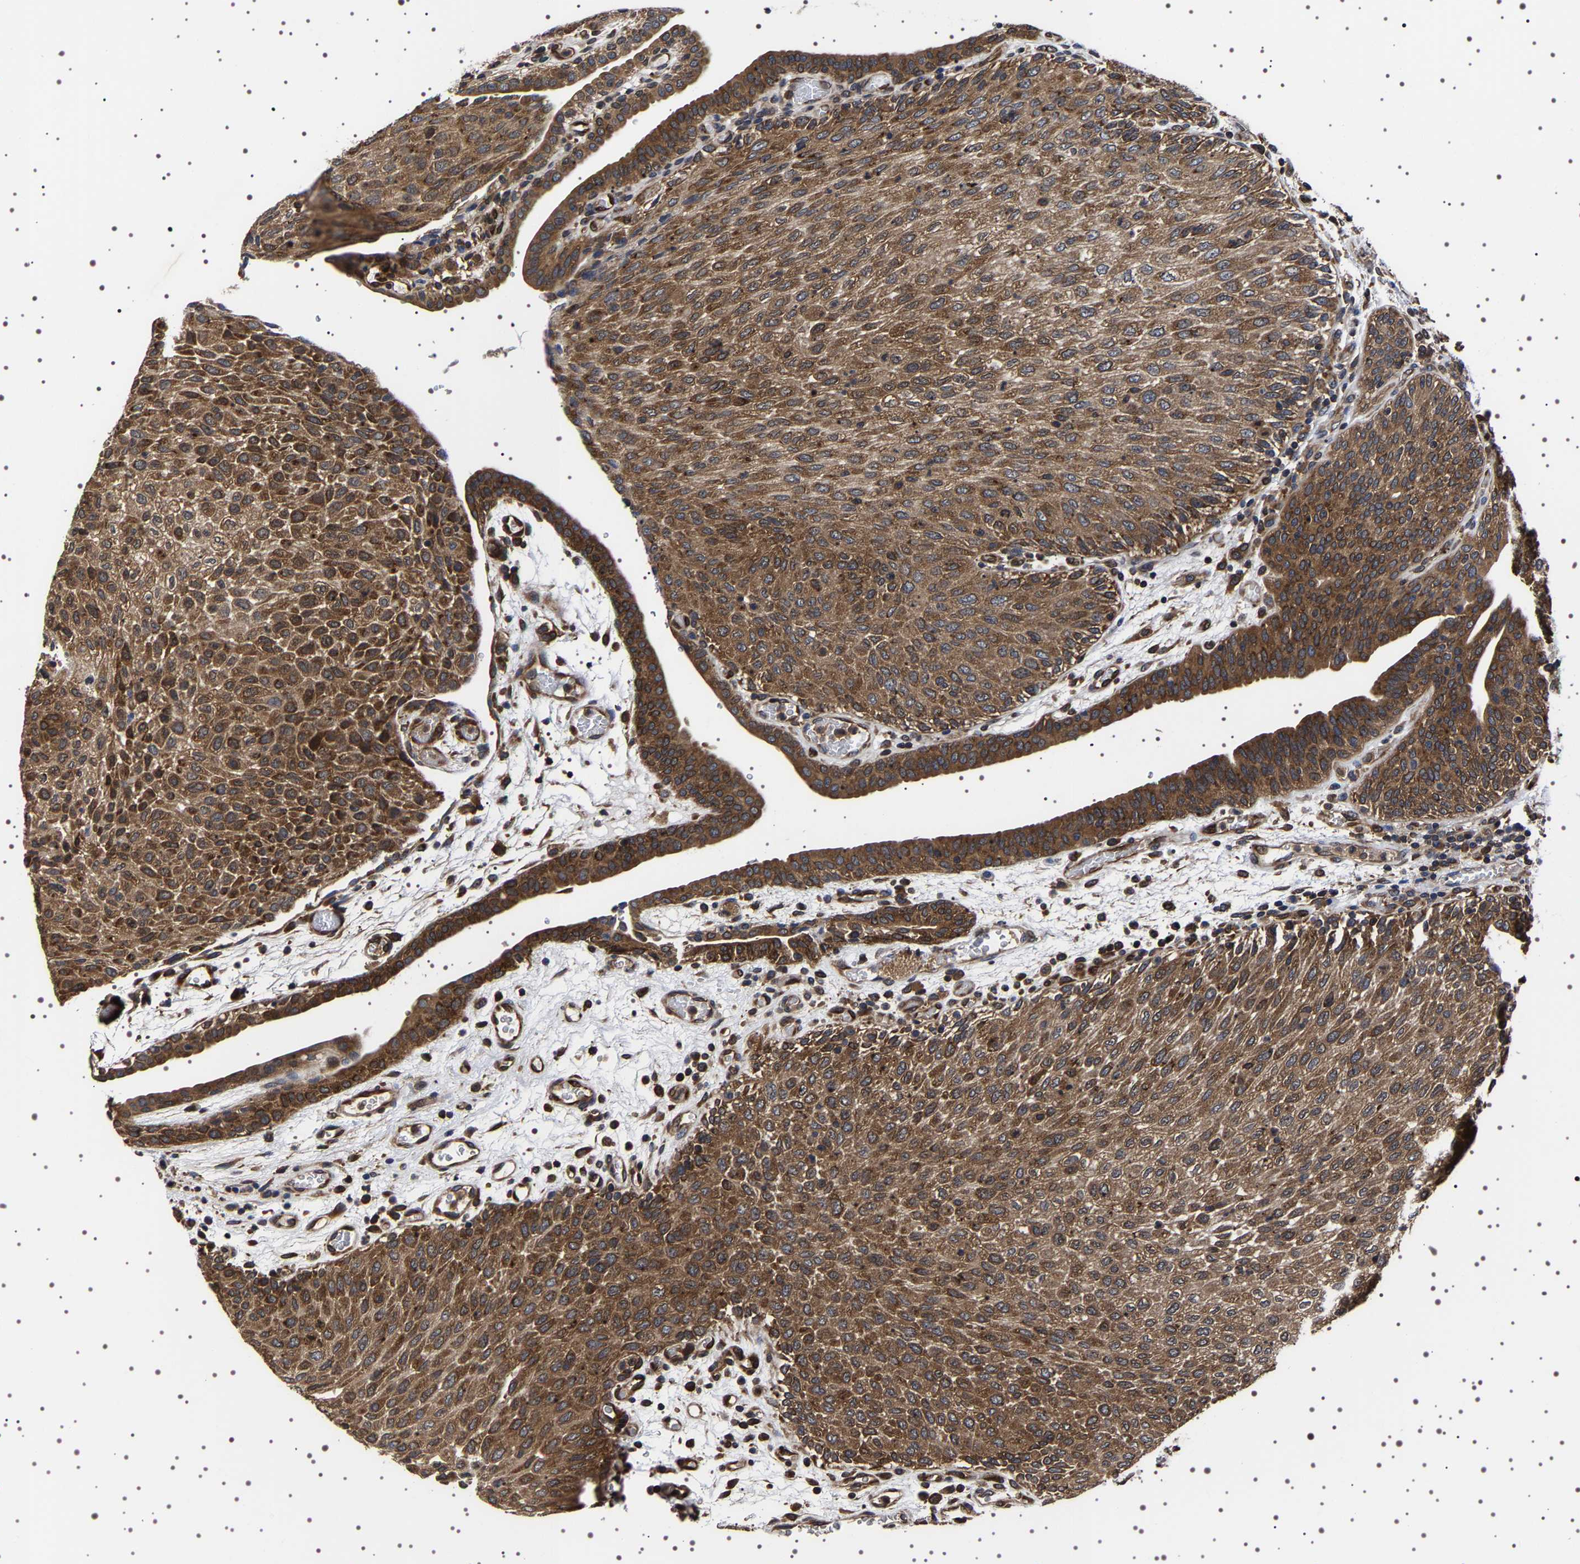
{"staining": {"intensity": "moderate", "quantity": ">75%", "location": "cytoplasmic/membranous"}, "tissue": "urothelial cancer", "cell_type": "Tumor cells", "image_type": "cancer", "snomed": [{"axis": "morphology", "description": "Urothelial carcinoma, Low grade"}, {"axis": "morphology", "description": "Urothelial carcinoma, High grade"}, {"axis": "topography", "description": "Urinary bladder"}], "caption": "Urothelial carcinoma (low-grade) stained for a protein demonstrates moderate cytoplasmic/membranous positivity in tumor cells. (DAB = brown stain, brightfield microscopy at high magnification).", "gene": "DARS1", "patient": {"sex": "male", "age": 35}}